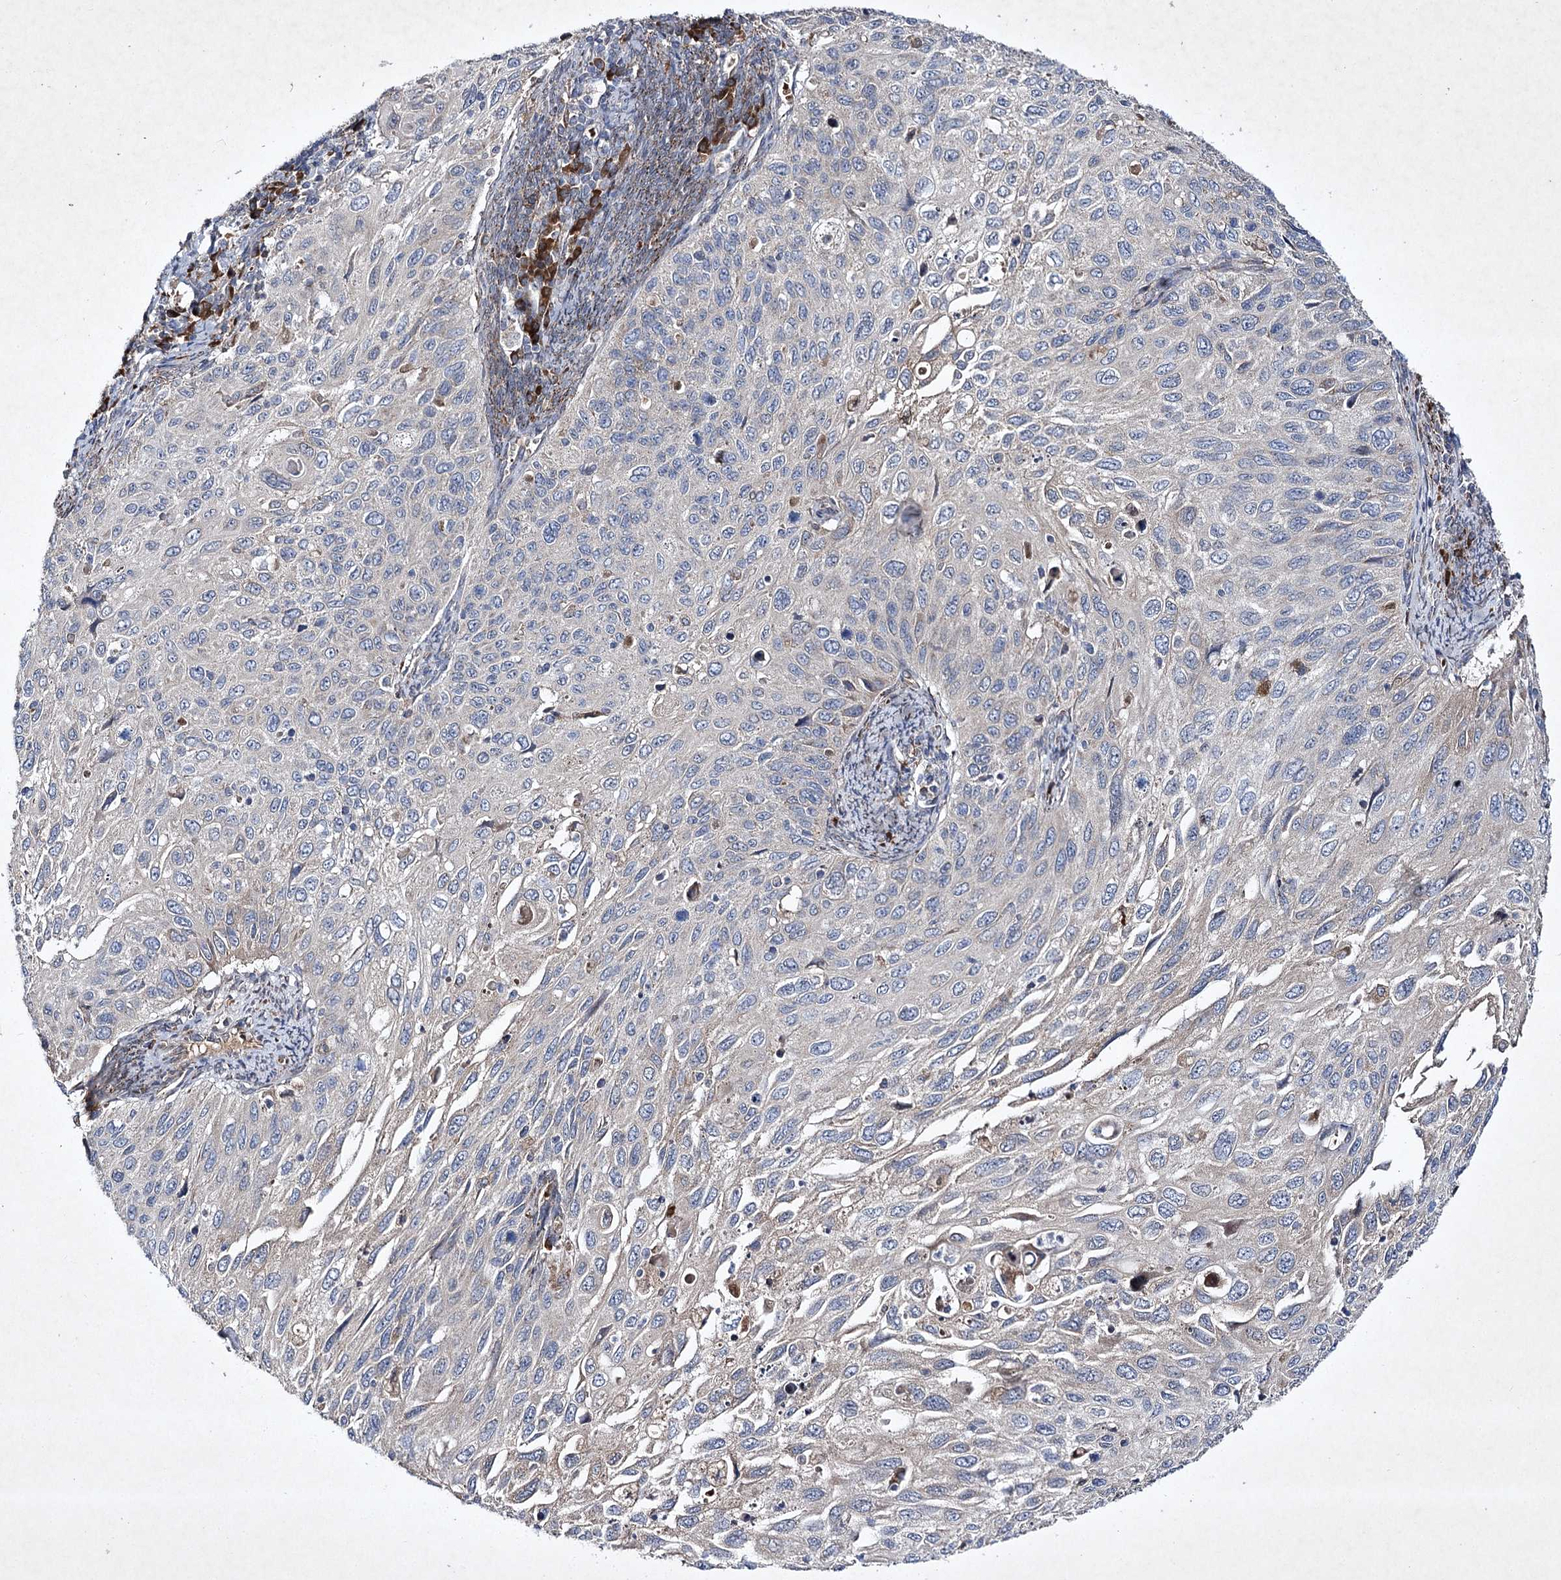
{"staining": {"intensity": "negative", "quantity": "none", "location": "none"}, "tissue": "cervical cancer", "cell_type": "Tumor cells", "image_type": "cancer", "snomed": [{"axis": "morphology", "description": "Squamous cell carcinoma, NOS"}, {"axis": "topography", "description": "Cervix"}], "caption": "Tumor cells are negative for protein expression in human cervical cancer (squamous cell carcinoma).", "gene": "ALG9", "patient": {"sex": "female", "age": 70}}